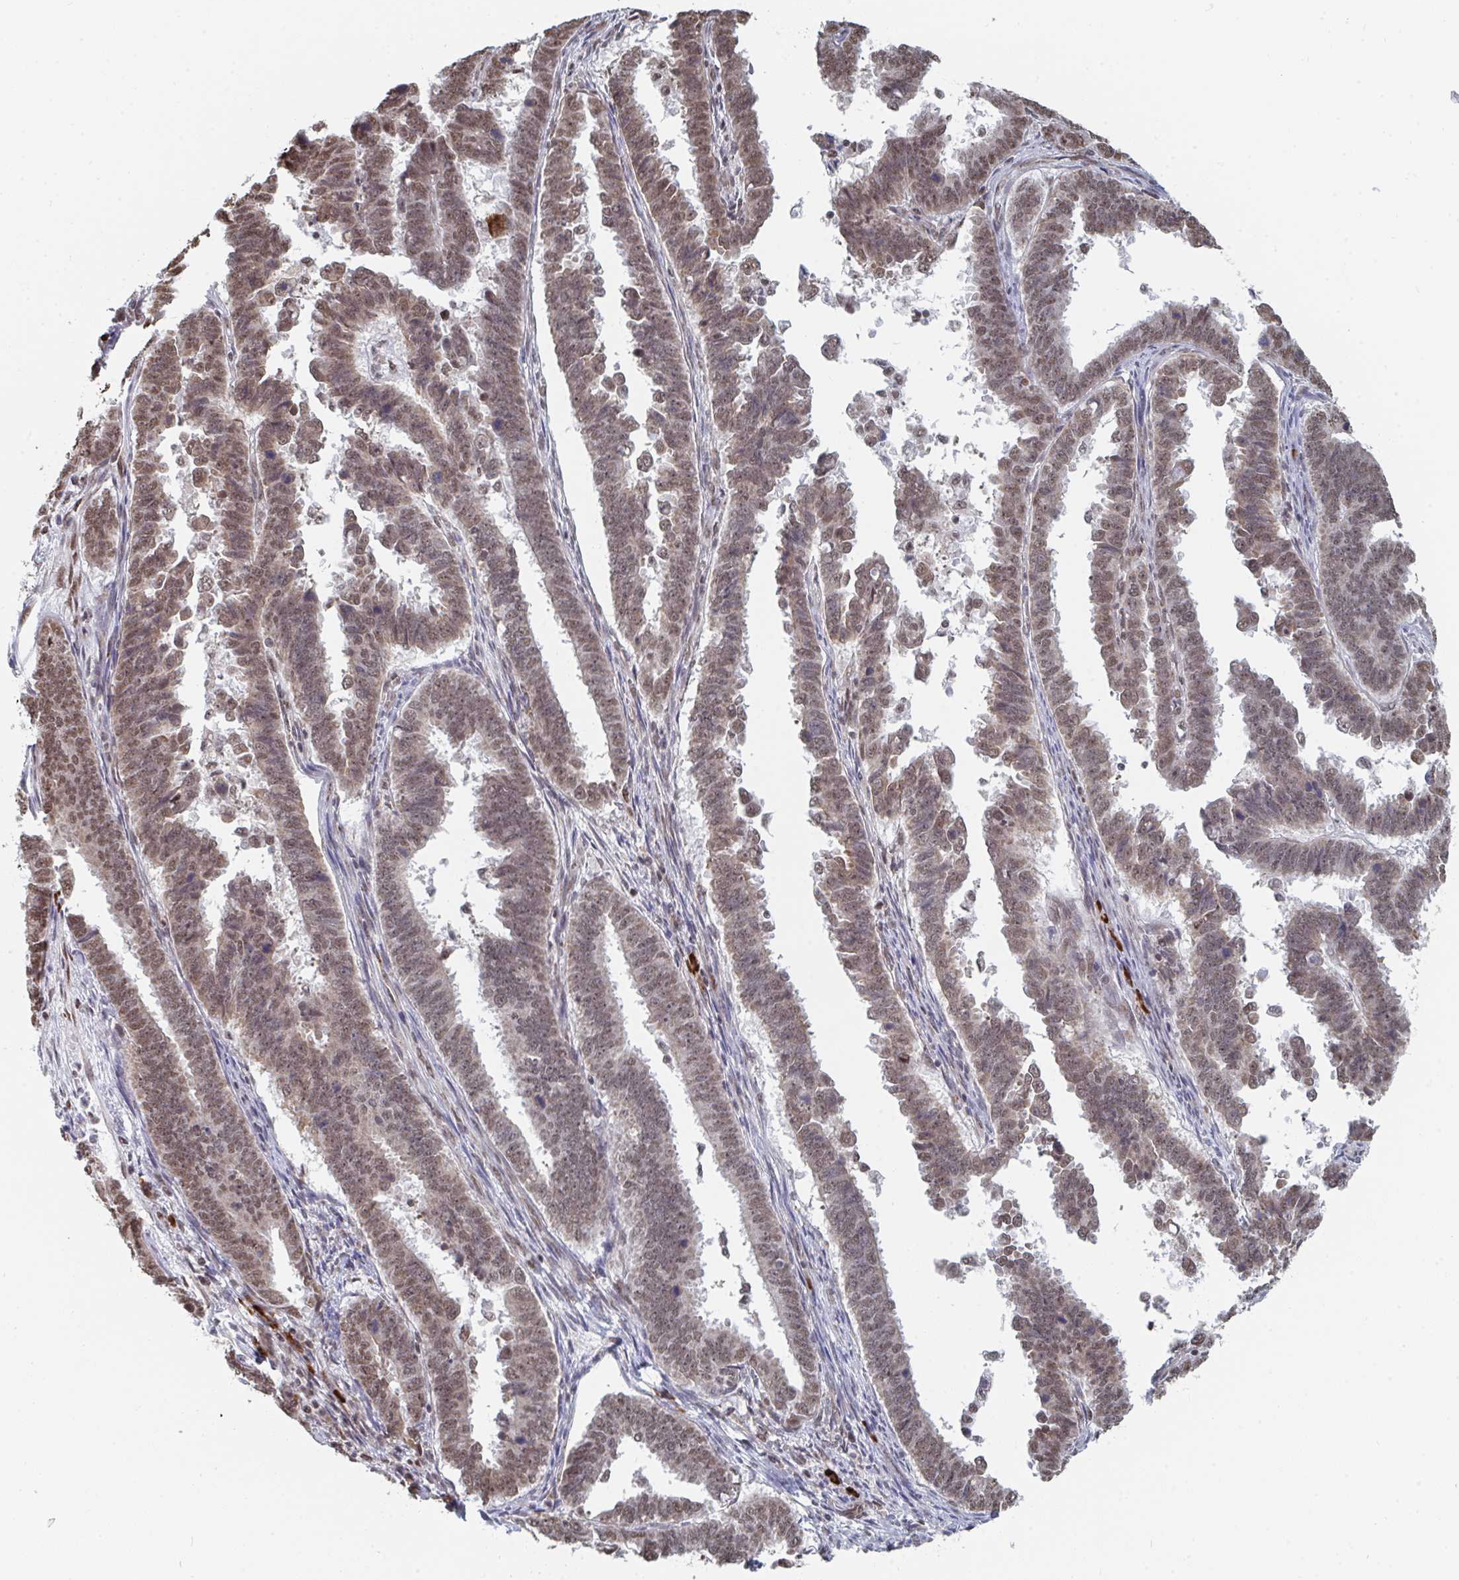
{"staining": {"intensity": "weak", "quantity": ">75%", "location": "nuclear"}, "tissue": "endometrial cancer", "cell_type": "Tumor cells", "image_type": "cancer", "snomed": [{"axis": "morphology", "description": "Adenocarcinoma, NOS"}, {"axis": "topography", "description": "Endometrium"}], "caption": "Immunohistochemistry (DAB) staining of endometrial adenocarcinoma displays weak nuclear protein positivity in approximately >75% of tumor cells.", "gene": "MBNL1", "patient": {"sex": "female", "age": 75}}